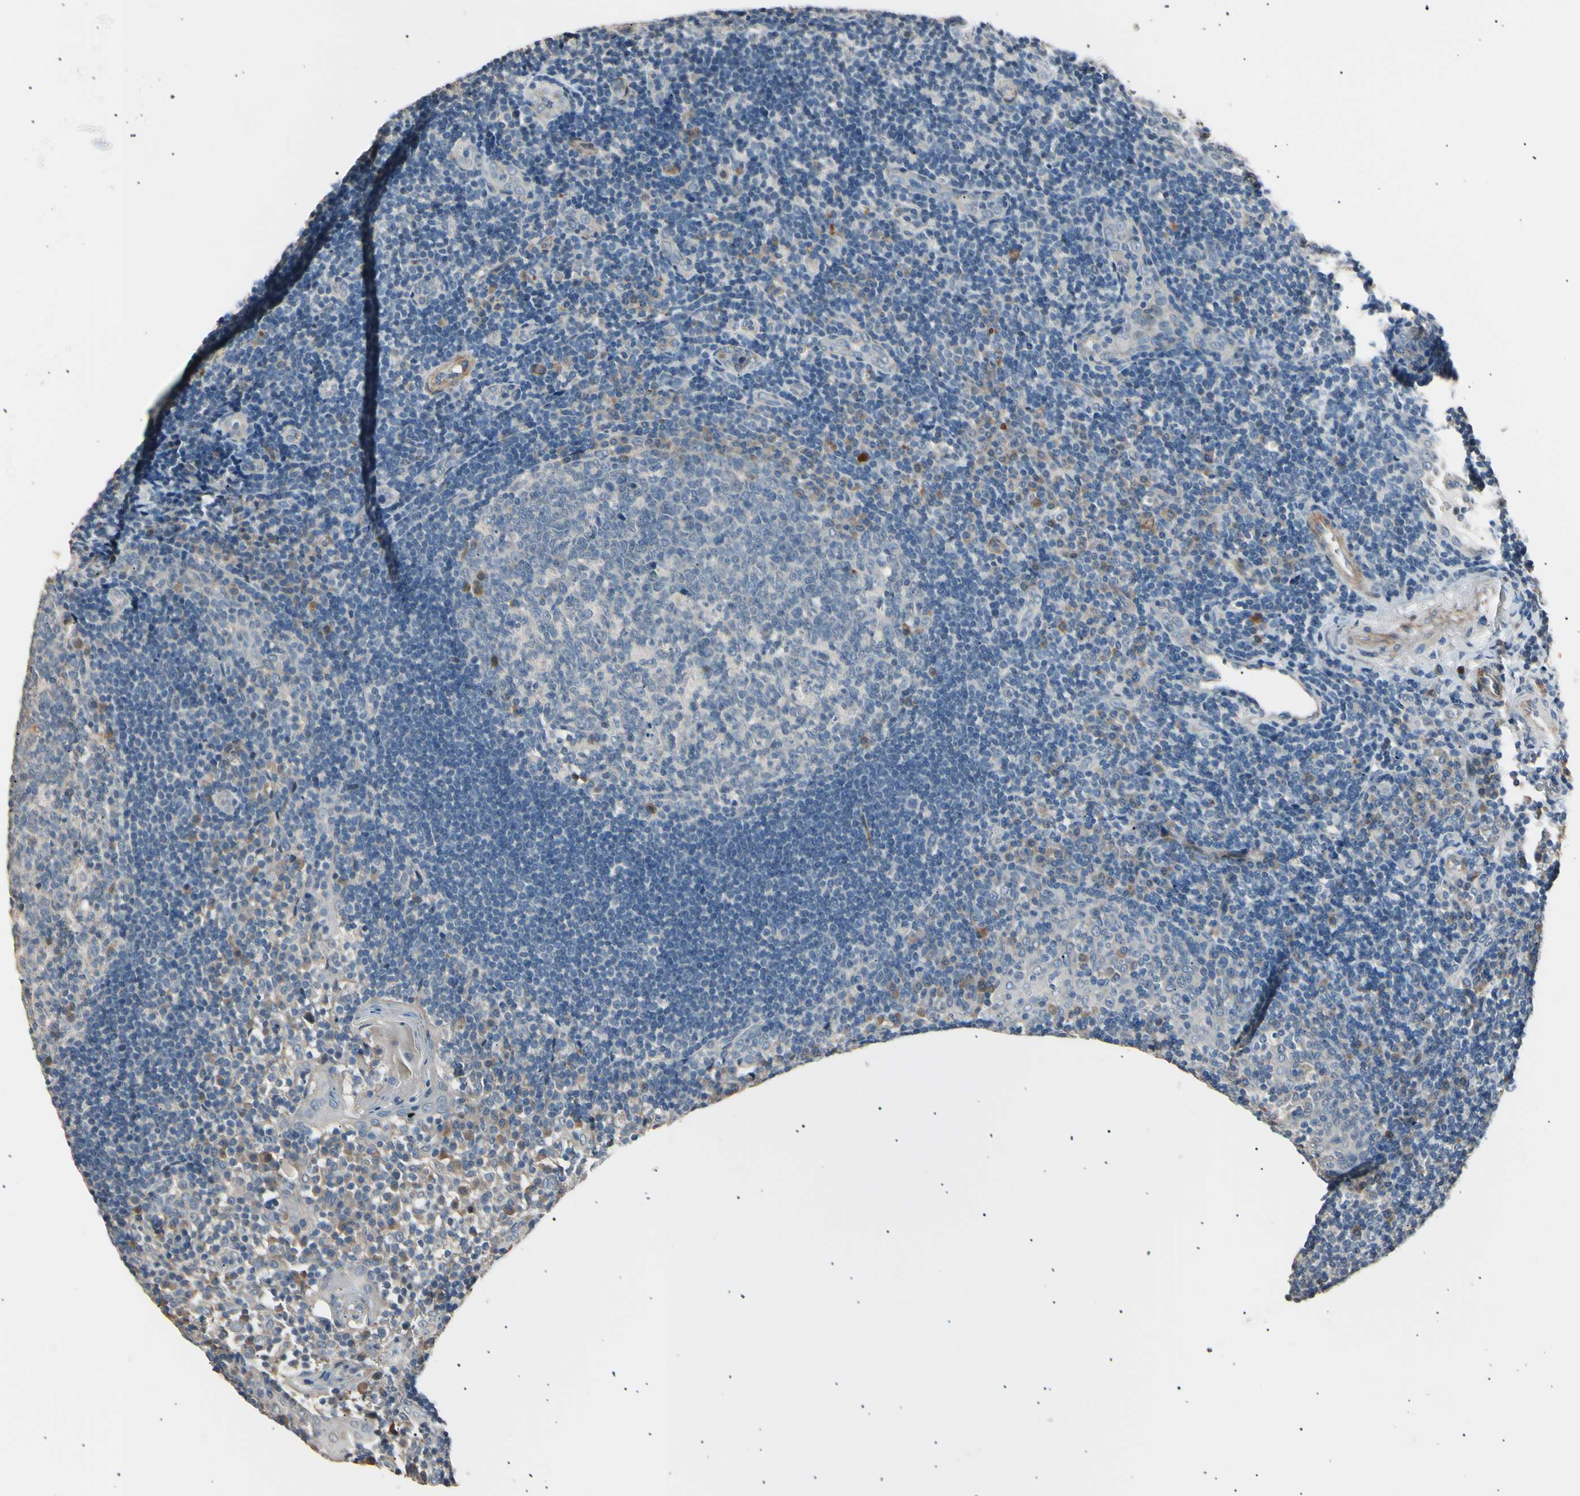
{"staining": {"intensity": "negative", "quantity": "none", "location": "none"}, "tissue": "tonsil", "cell_type": "Germinal center cells", "image_type": "normal", "snomed": [{"axis": "morphology", "description": "Normal tissue, NOS"}, {"axis": "topography", "description": "Tonsil"}], "caption": "Immunohistochemical staining of normal human tonsil reveals no significant staining in germinal center cells. (DAB IHC visualized using brightfield microscopy, high magnification).", "gene": "LDLR", "patient": {"sex": "female", "age": 40}}